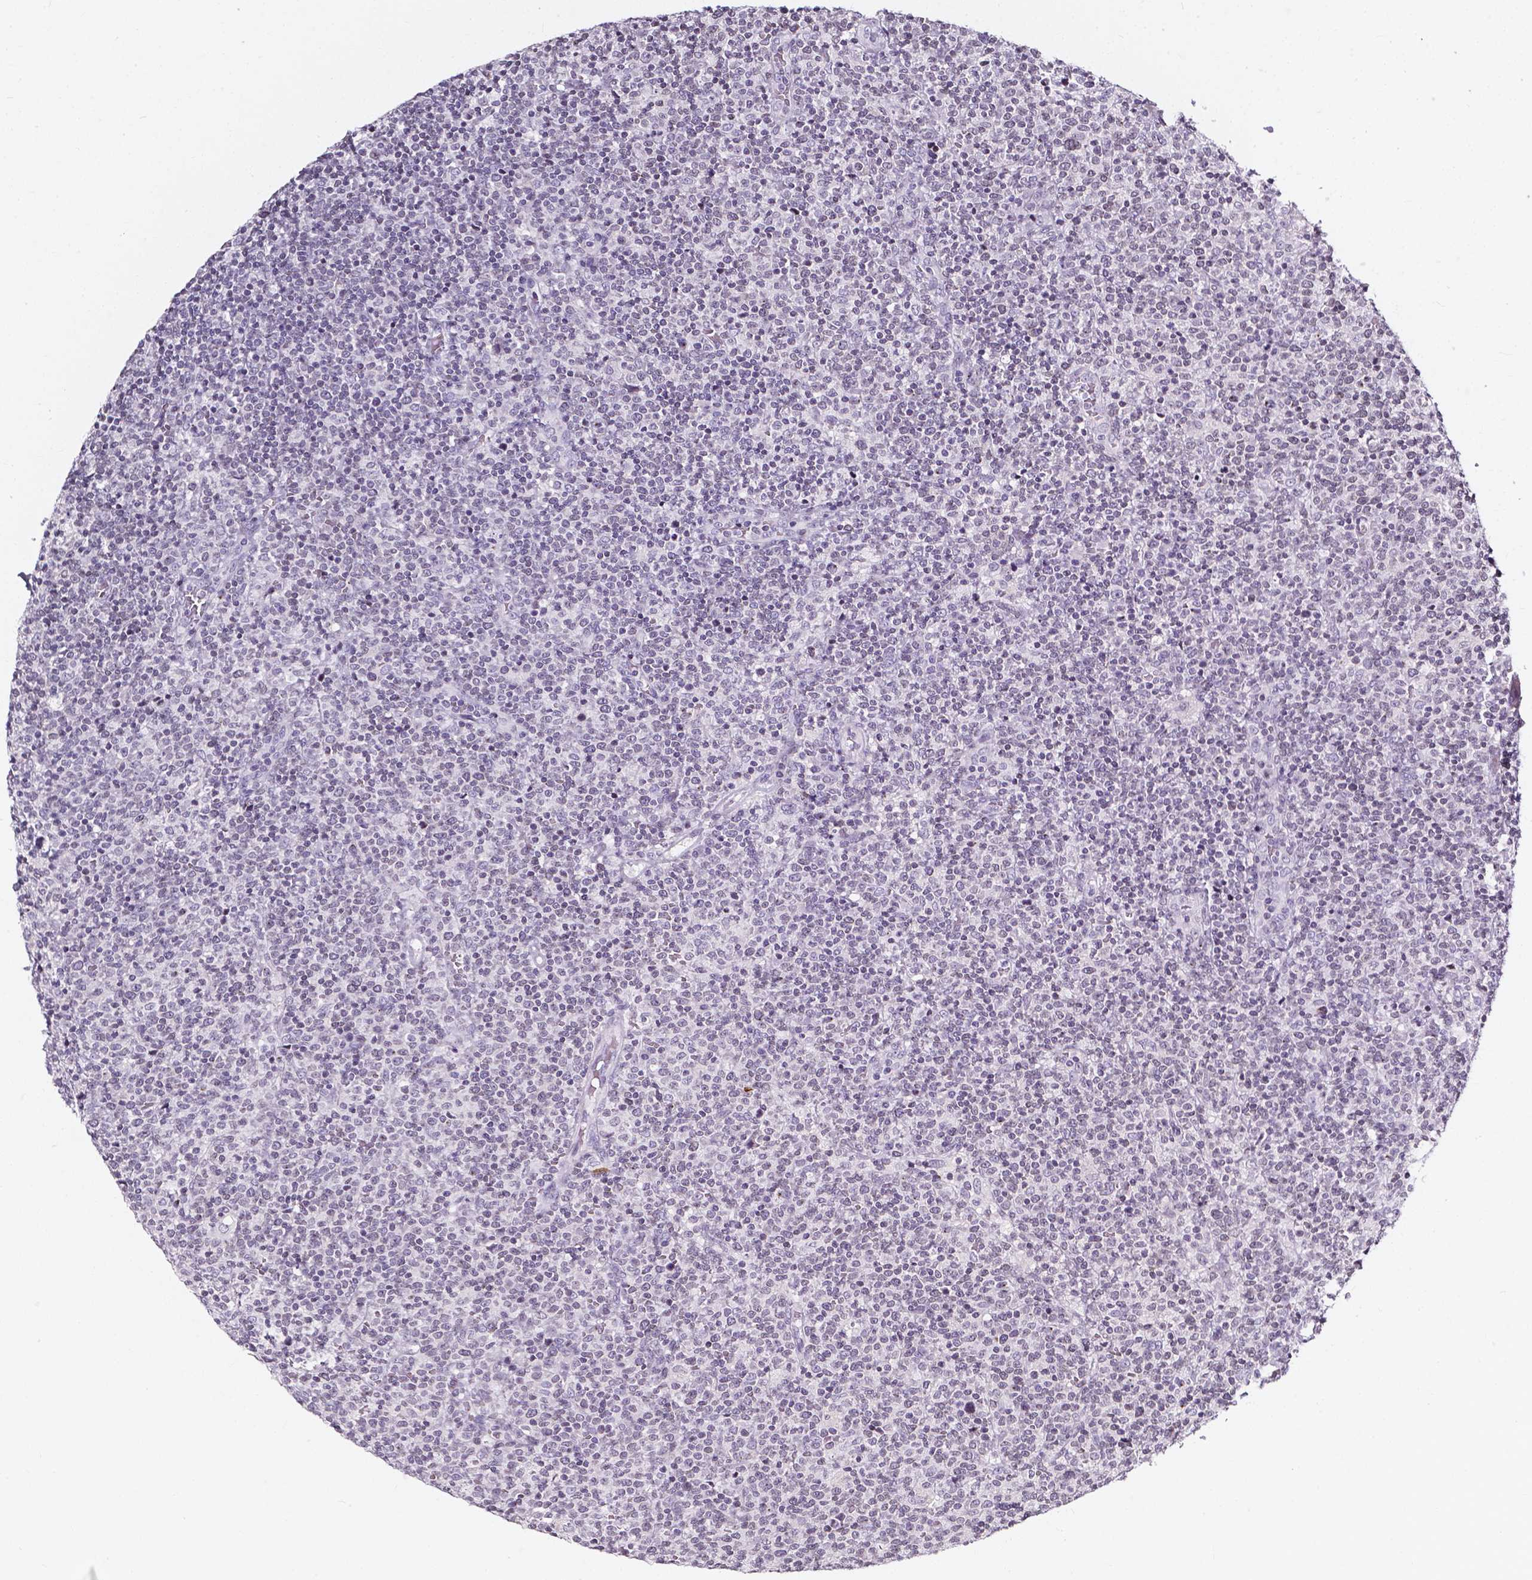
{"staining": {"intensity": "negative", "quantity": "none", "location": "none"}, "tissue": "lymphoma", "cell_type": "Tumor cells", "image_type": "cancer", "snomed": [{"axis": "morphology", "description": "Malignant lymphoma, non-Hodgkin's type, High grade"}, {"axis": "topography", "description": "Lymph node"}], "caption": "The image displays no significant positivity in tumor cells of lymphoma. (Brightfield microscopy of DAB immunohistochemistry at high magnification).", "gene": "AKR1B10", "patient": {"sex": "male", "age": 61}}